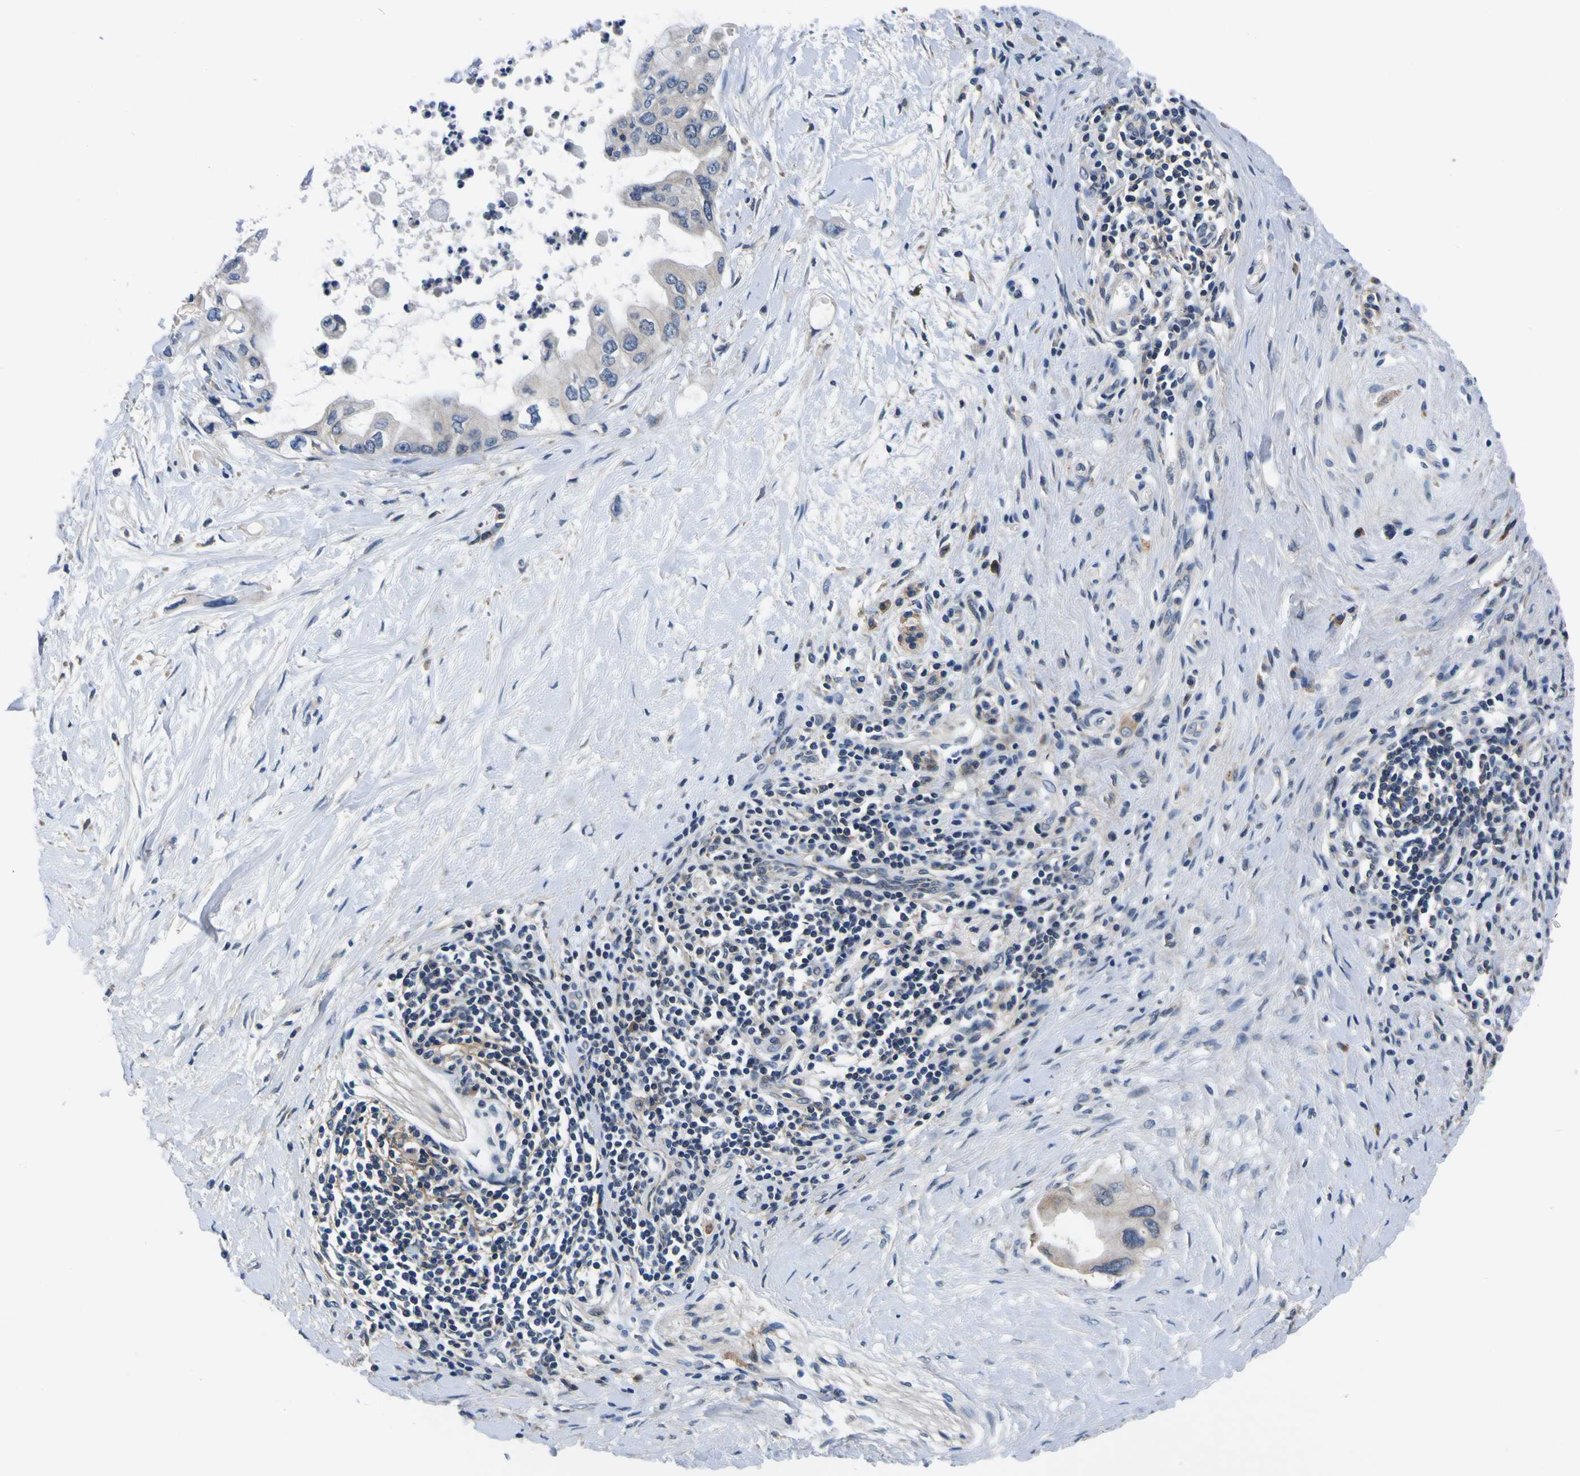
{"staining": {"intensity": "negative", "quantity": "none", "location": "none"}, "tissue": "pancreatic cancer", "cell_type": "Tumor cells", "image_type": "cancer", "snomed": [{"axis": "morphology", "description": "Adenocarcinoma, NOS"}, {"axis": "topography", "description": "Pancreas"}], "caption": "Immunohistochemistry image of neoplastic tissue: pancreatic adenocarcinoma stained with DAB demonstrates no significant protein staining in tumor cells. (DAB IHC with hematoxylin counter stain).", "gene": "EPHB4", "patient": {"sex": "male", "age": 55}}